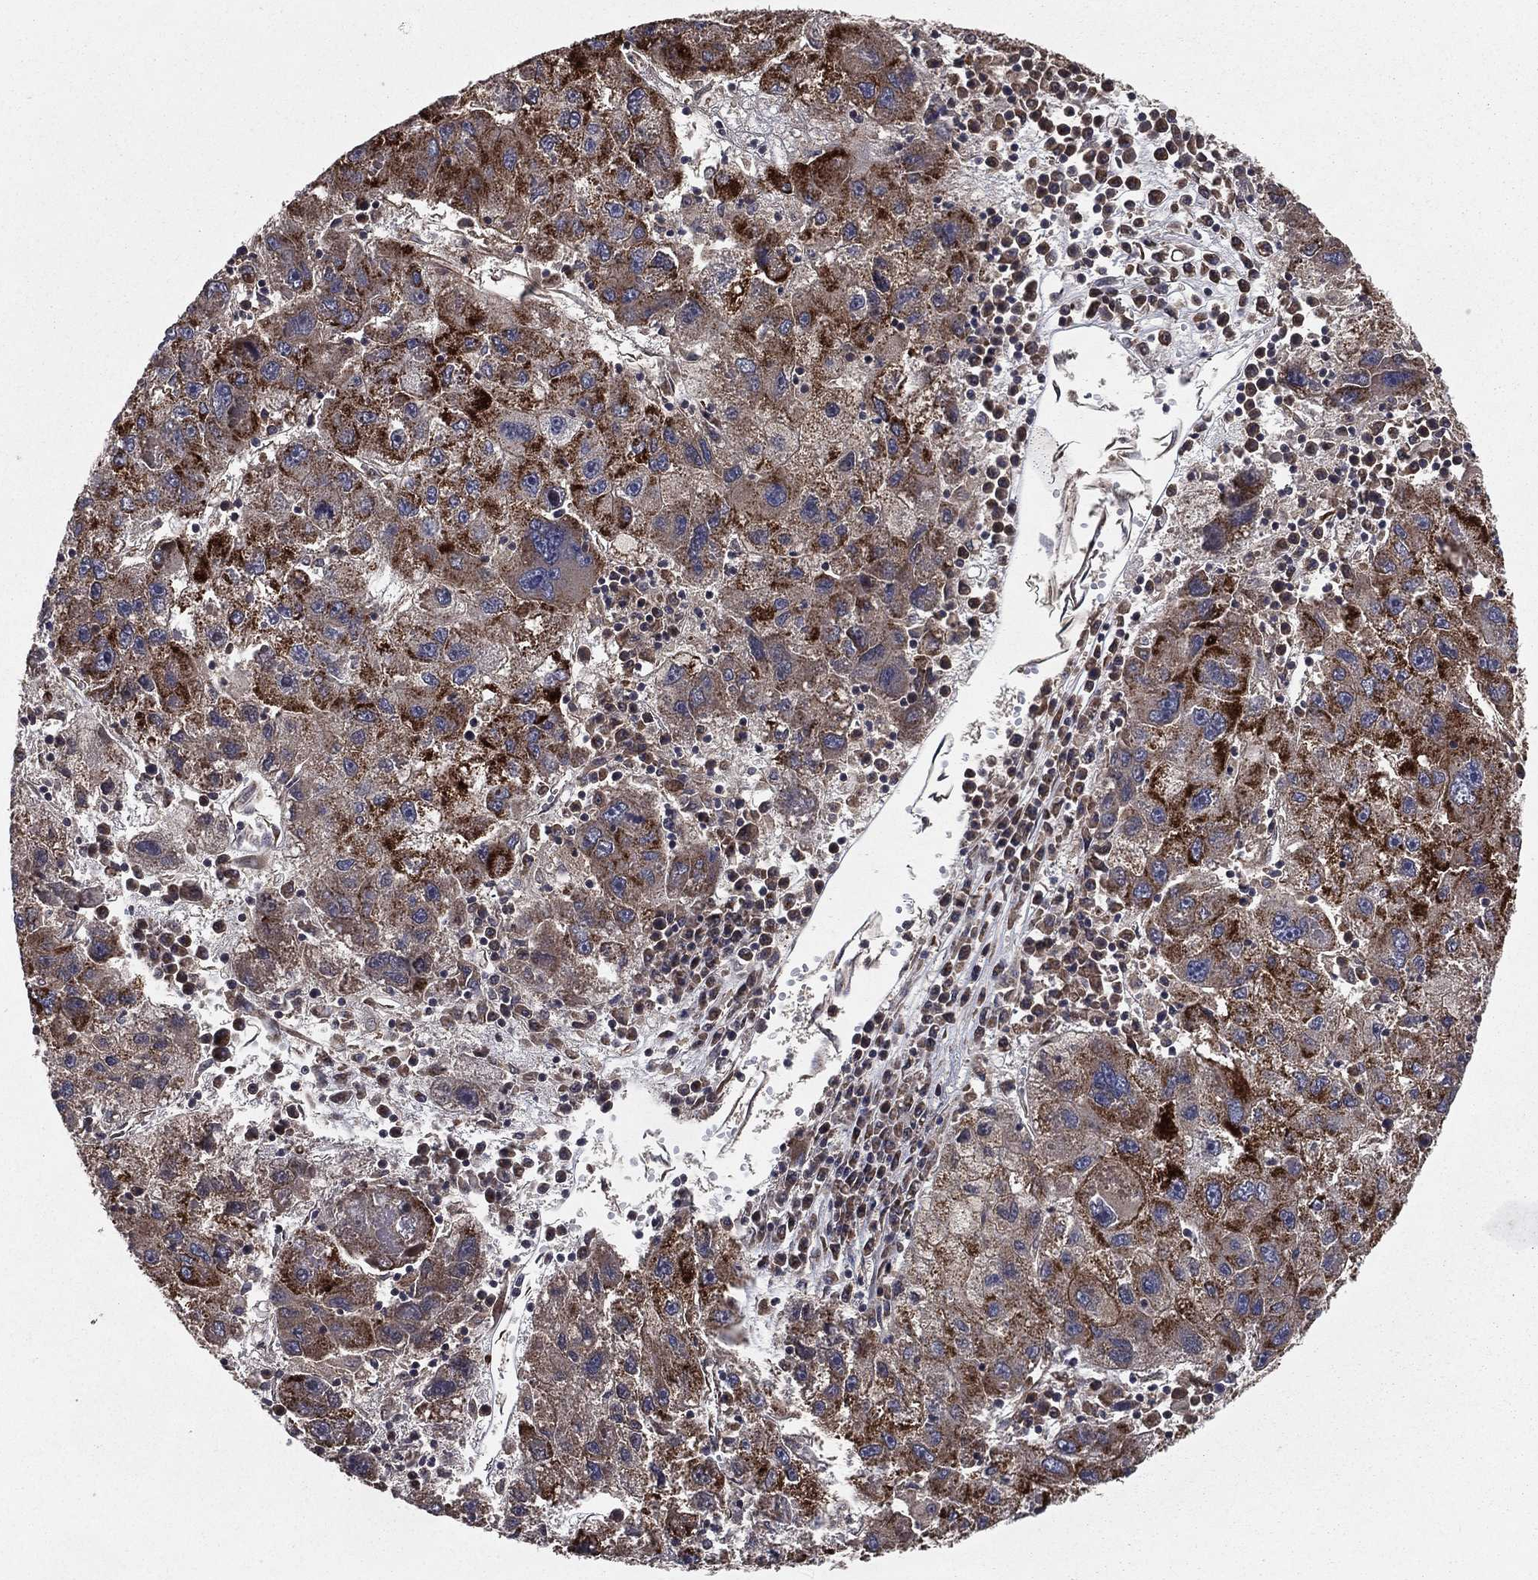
{"staining": {"intensity": "strong", "quantity": "25%-75%", "location": "cytoplasmic/membranous"}, "tissue": "liver cancer", "cell_type": "Tumor cells", "image_type": "cancer", "snomed": [{"axis": "morphology", "description": "Carcinoma, Hepatocellular, NOS"}, {"axis": "topography", "description": "Liver"}], "caption": "Immunohistochemistry (IHC) image of neoplastic tissue: hepatocellular carcinoma (liver) stained using IHC displays high levels of strong protein expression localized specifically in the cytoplasmic/membranous of tumor cells, appearing as a cytoplasmic/membranous brown color.", "gene": "CERT1", "patient": {"sex": "male", "age": 75}}